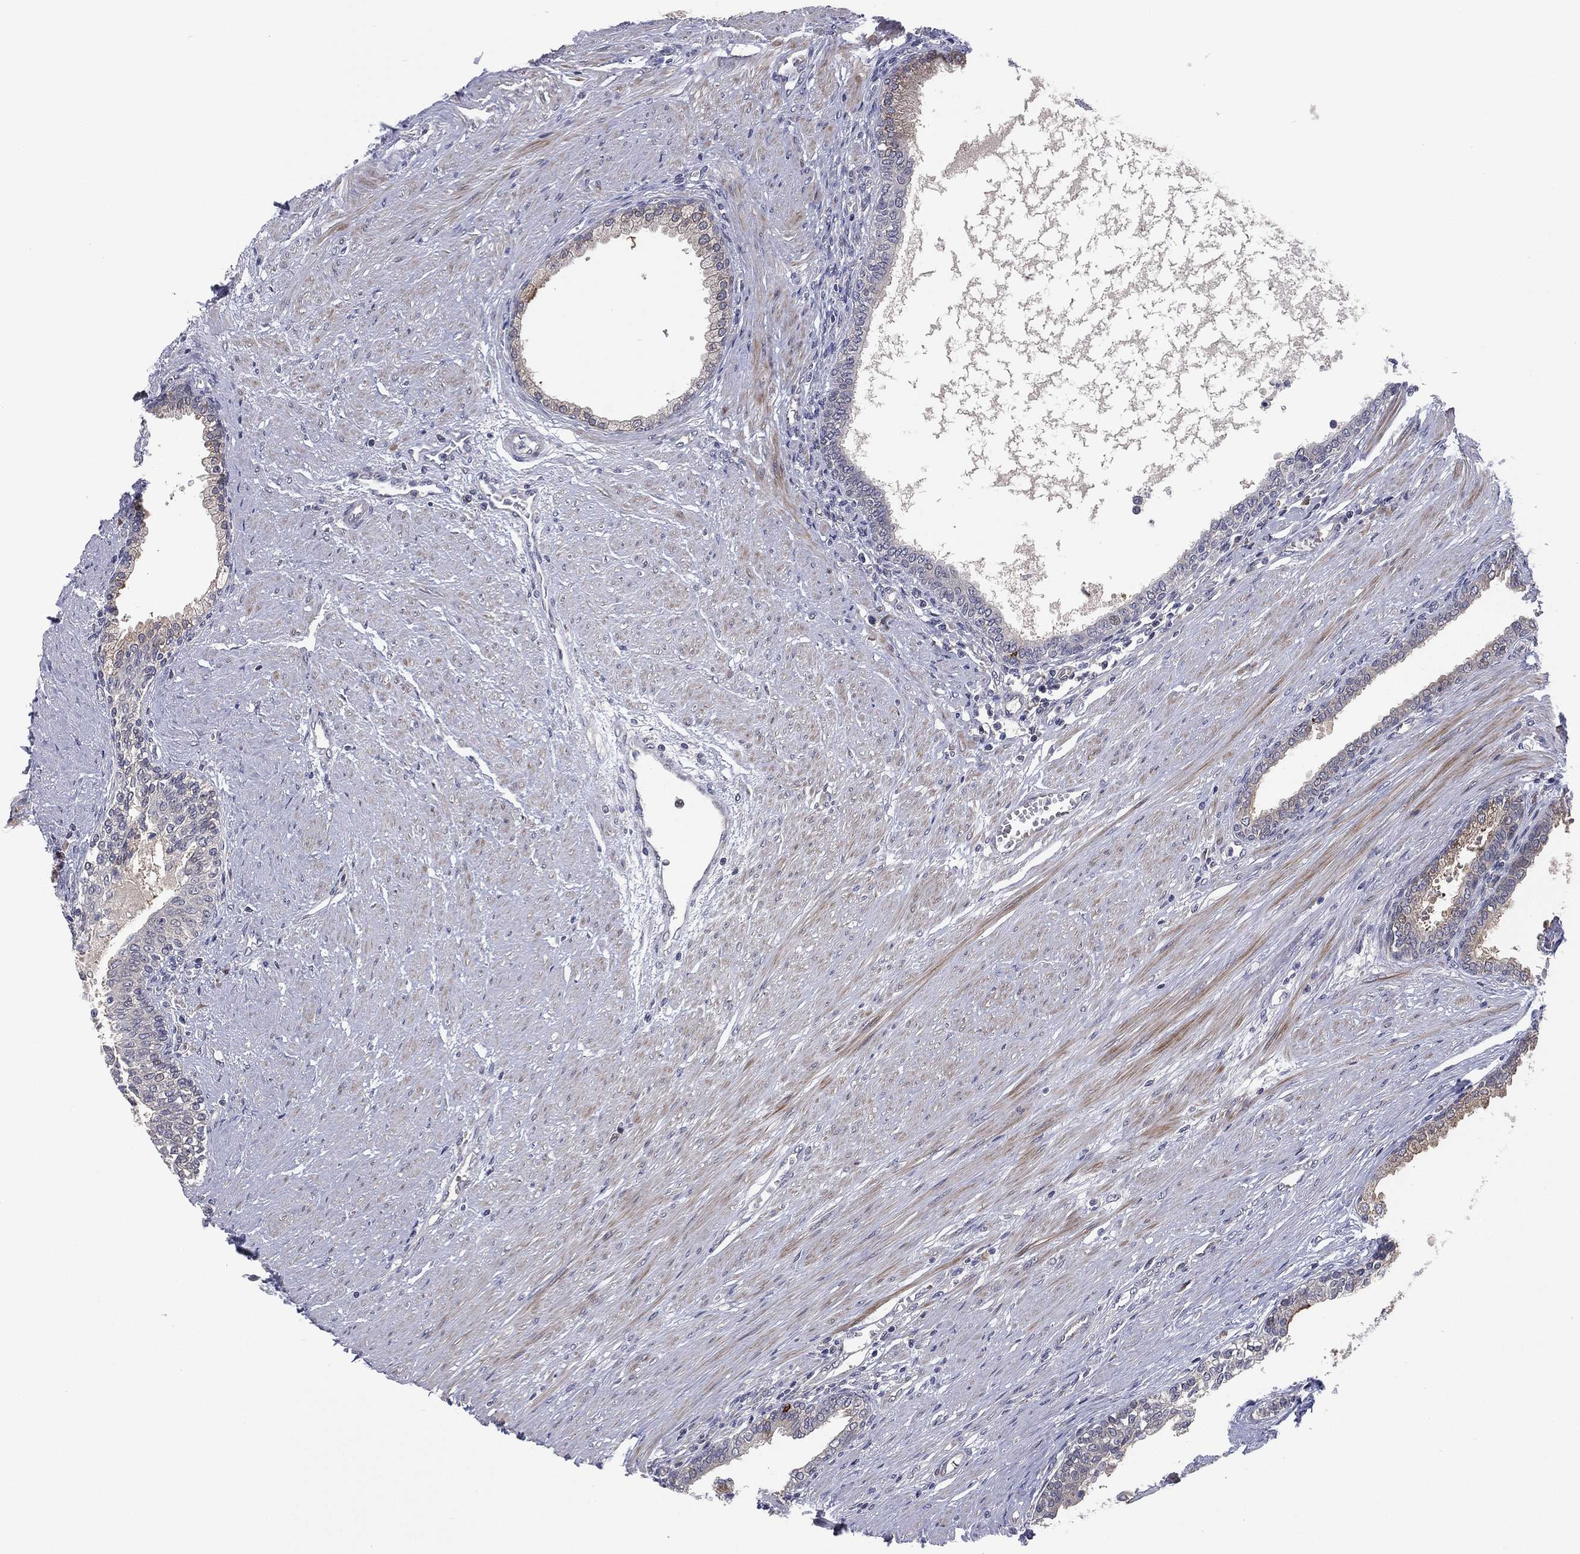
{"staining": {"intensity": "strong", "quantity": "<25%", "location": "cytoplasmic/membranous"}, "tissue": "prostate", "cell_type": "Glandular cells", "image_type": "normal", "snomed": [{"axis": "morphology", "description": "Normal tissue, NOS"}, {"axis": "topography", "description": "Prostate"}], "caption": "Prostate stained with immunohistochemistry (IHC) exhibits strong cytoplasmic/membranous staining in about <25% of glandular cells. (Brightfield microscopy of DAB IHC at high magnification).", "gene": "UTP14A", "patient": {"sex": "male", "age": 64}}